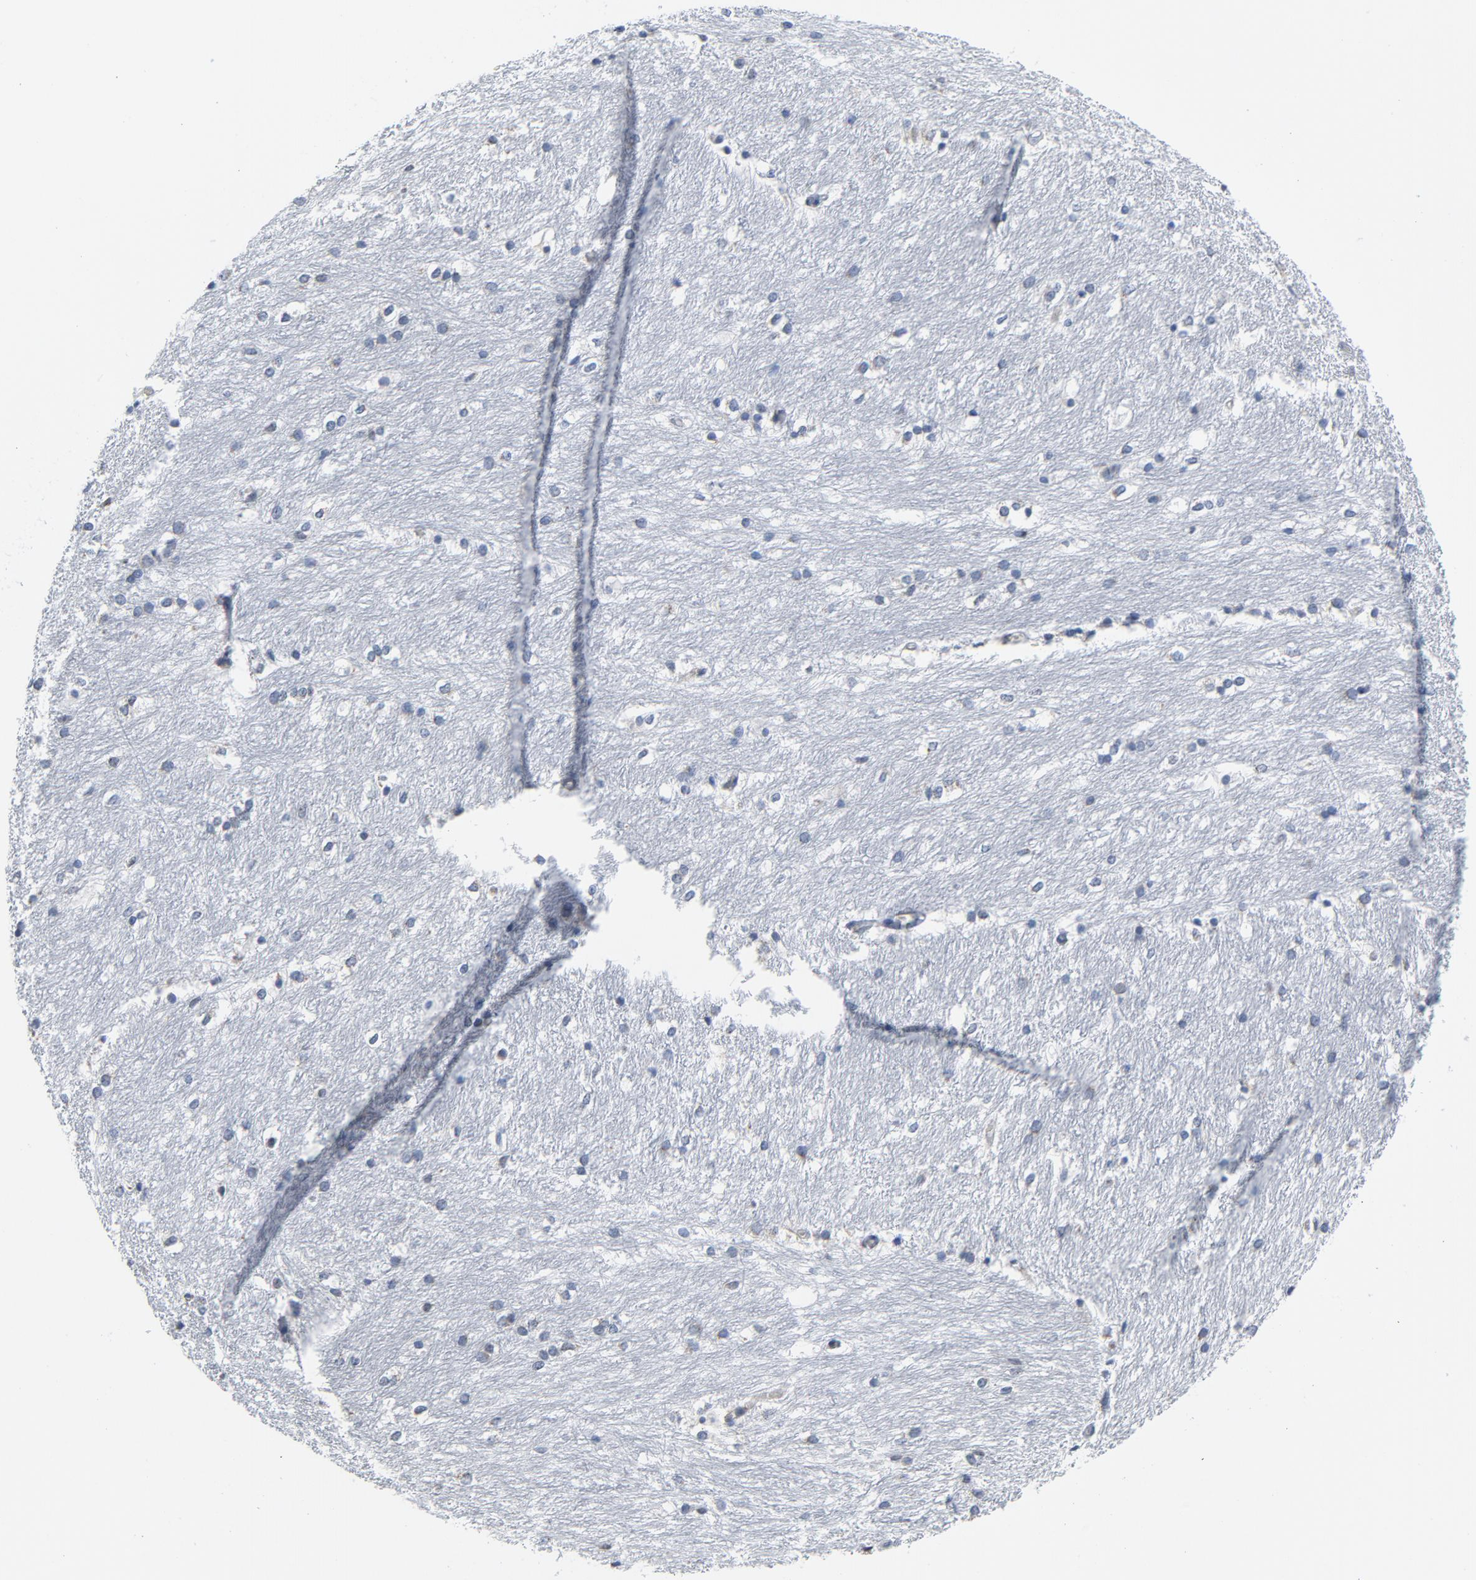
{"staining": {"intensity": "negative", "quantity": "none", "location": "none"}, "tissue": "caudate", "cell_type": "Glial cells", "image_type": "normal", "snomed": [{"axis": "morphology", "description": "Normal tissue, NOS"}, {"axis": "topography", "description": "Lateral ventricle wall"}], "caption": "Micrograph shows no protein staining in glial cells of unremarkable caudate.", "gene": "YIPF6", "patient": {"sex": "female", "age": 19}}